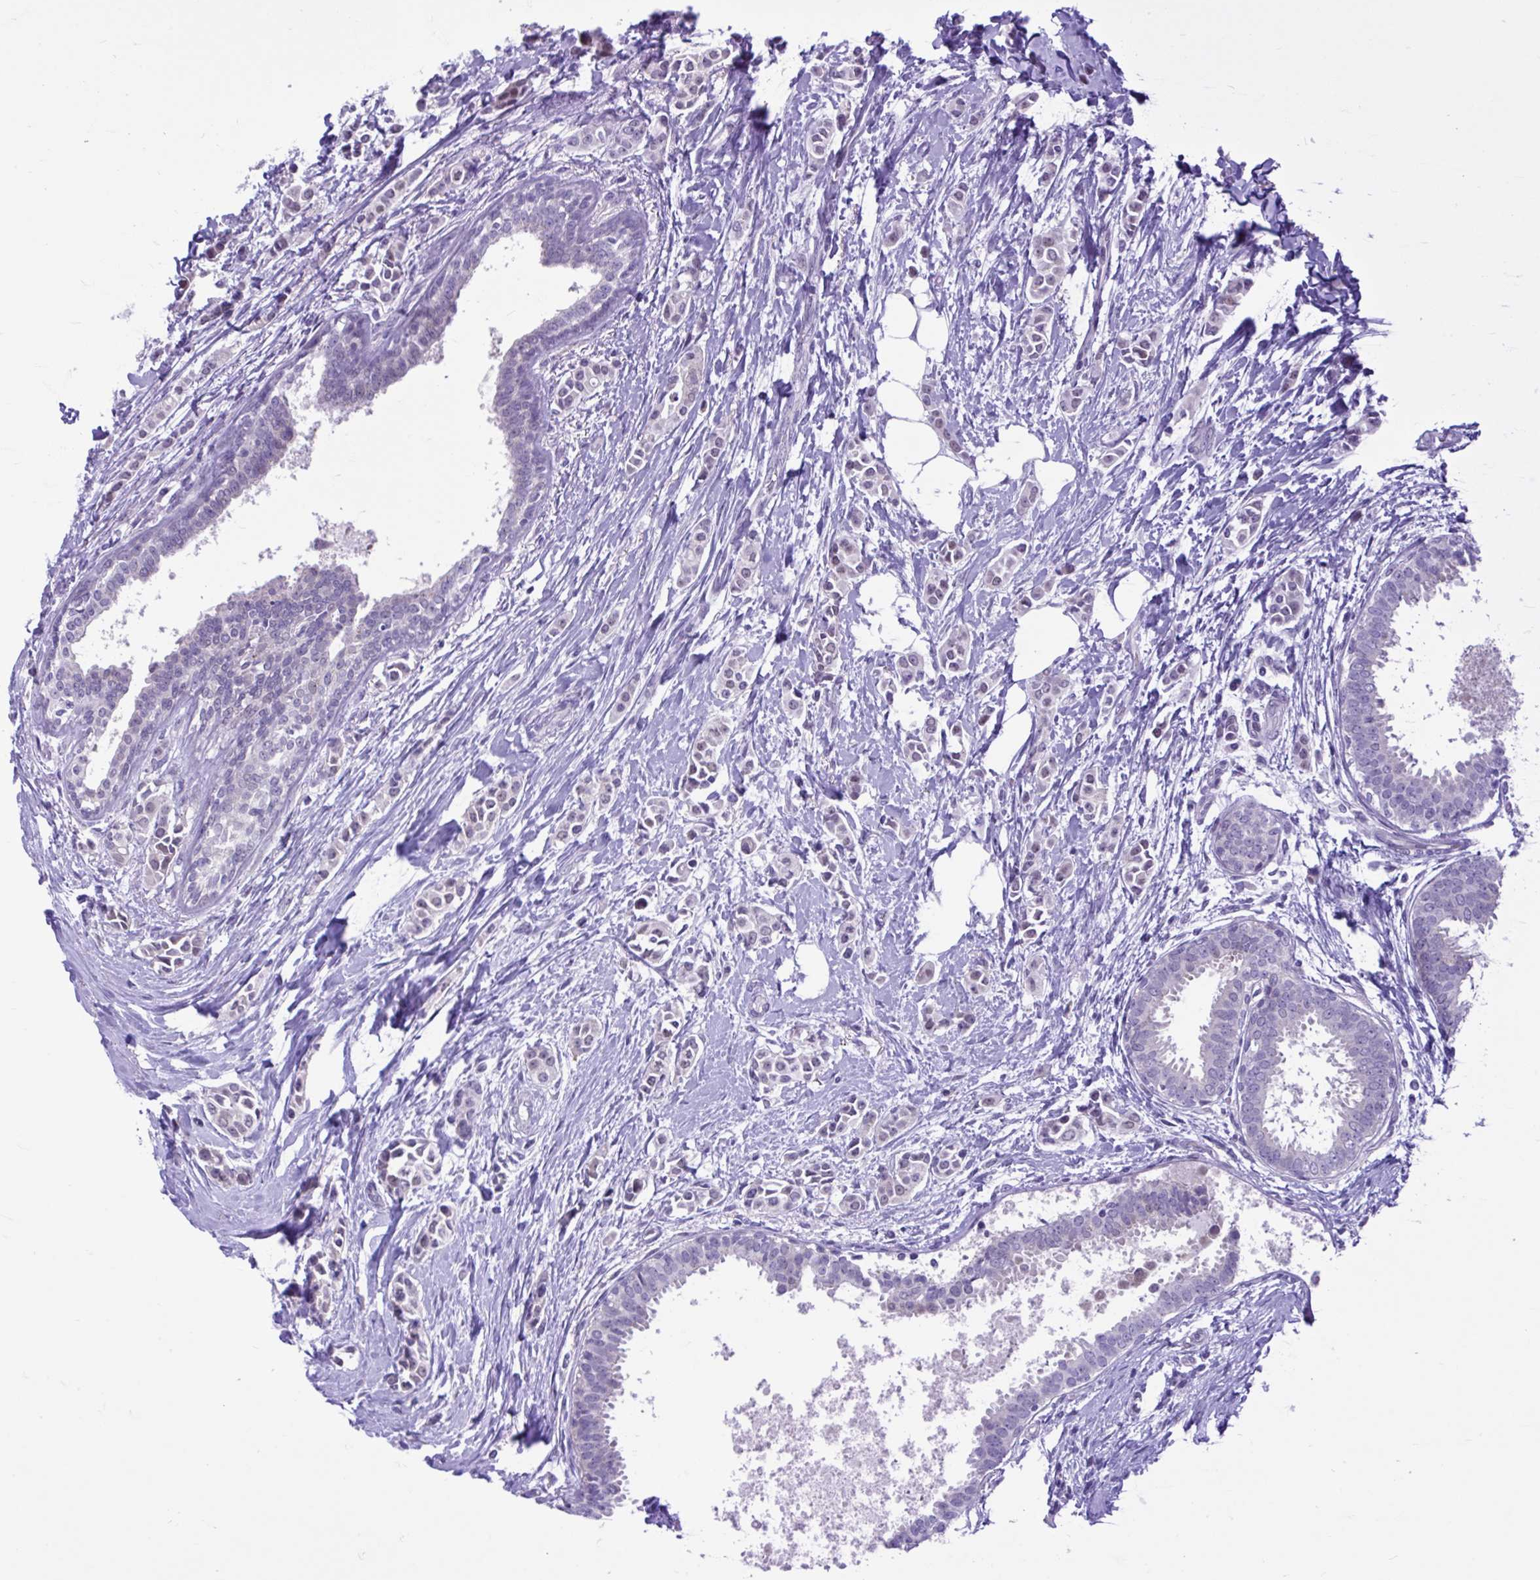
{"staining": {"intensity": "weak", "quantity": "<25%", "location": "nuclear"}, "tissue": "breast cancer", "cell_type": "Tumor cells", "image_type": "cancer", "snomed": [{"axis": "morphology", "description": "Duct carcinoma"}, {"axis": "topography", "description": "Breast"}], "caption": "This is an immunohistochemistry (IHC) histopathology image of human breast cancer. There is no expression in tumor cells.", "gene": "FAM153A", "patient": {"sex": "female", "age": 64}}